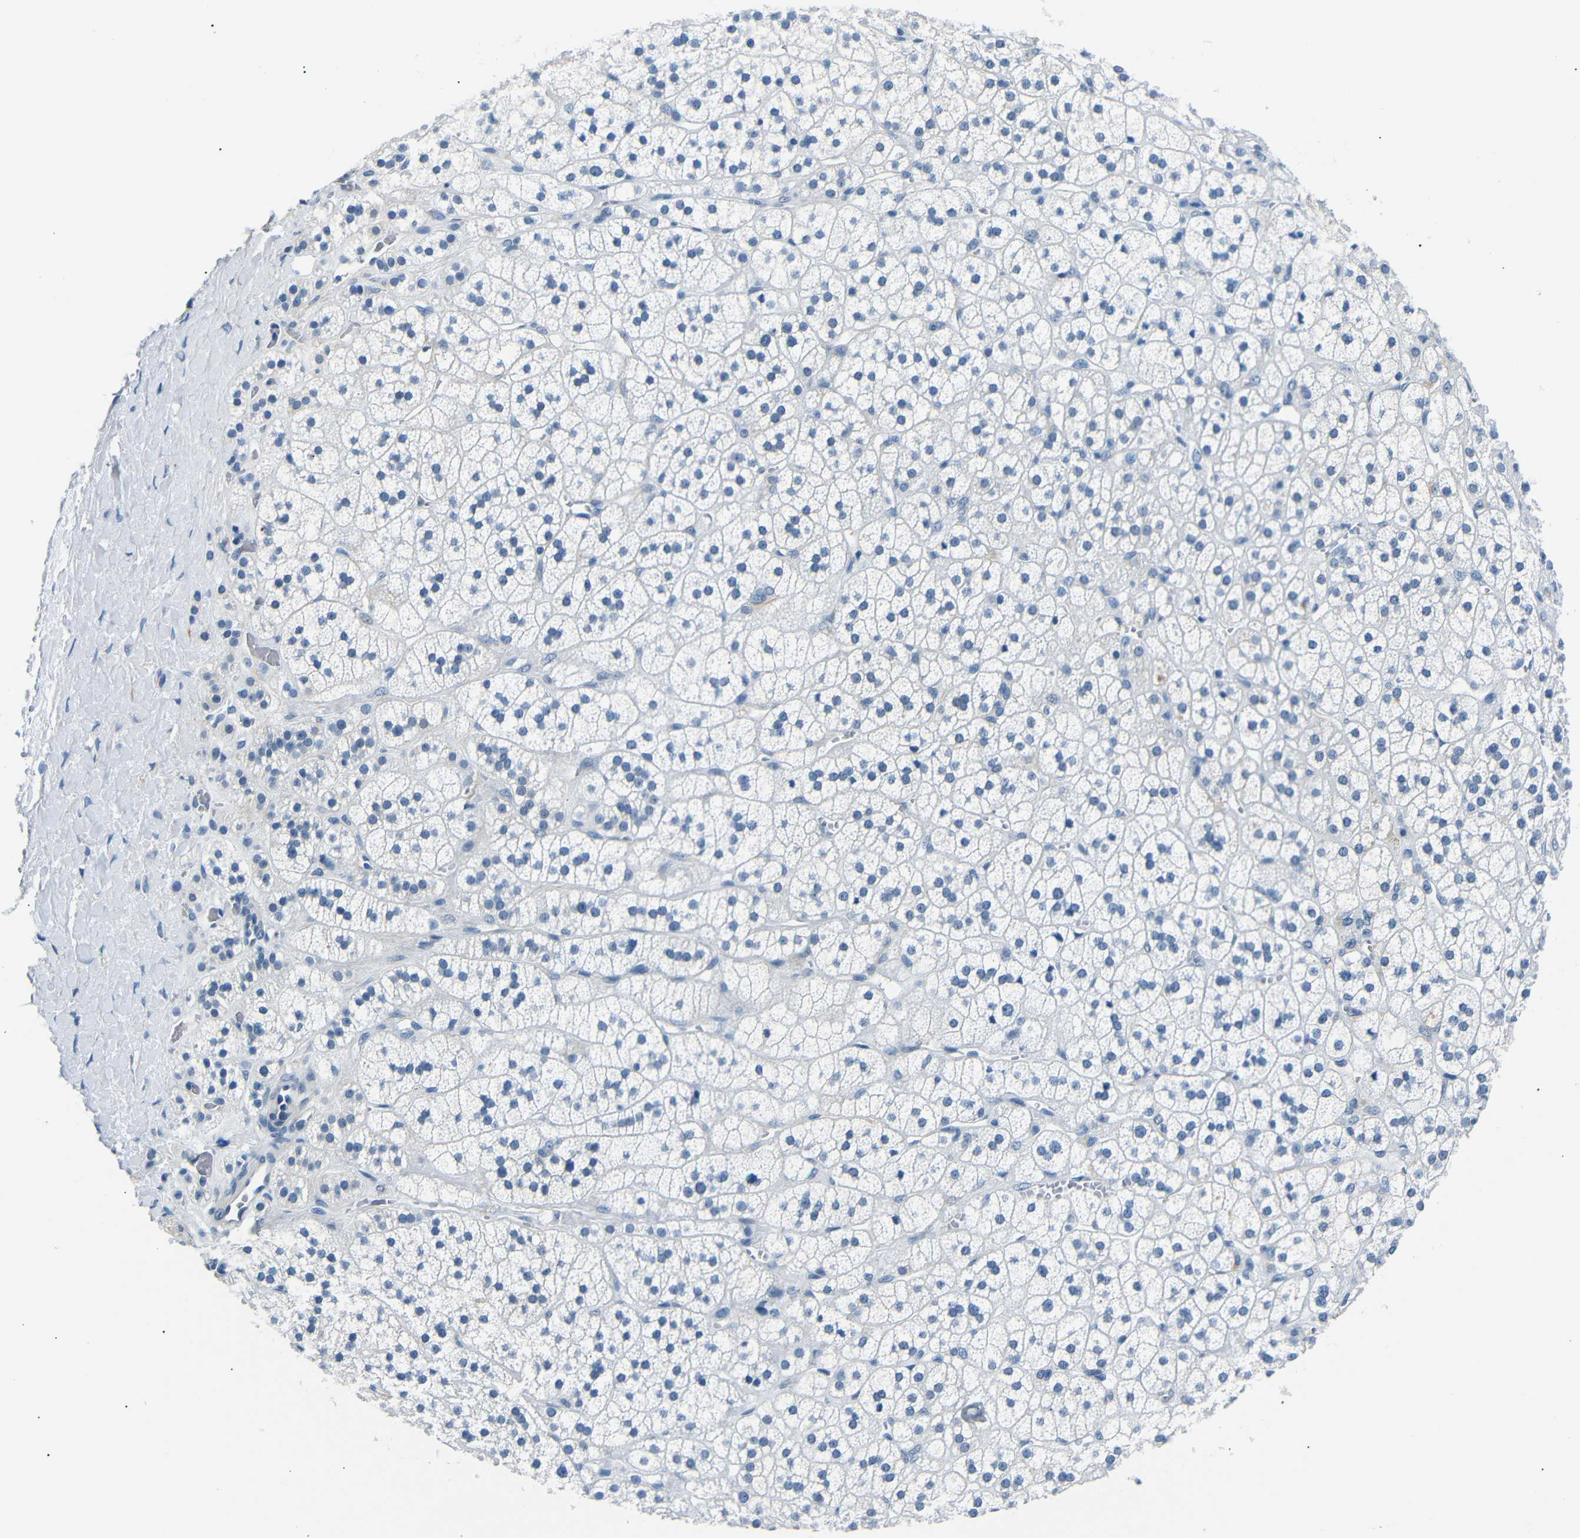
{"staining": {"intensity": "negative", "quantity": "none", "location": "none"}, "tissue": "adrenal gland", "cell_type": "Glandular cells", "image_type": "normal", "snomed": [{"axis": "morphology", "description": "Normal tissue, NOS"}, {"axis": "topography", "description": "Adrenal gland"}], "caption": "Immunohistochemical staining of unremarkable human adrenal gland exhibits no significant positivity in glandular cells.", "gene": "TAFA1", "patient": {"sex": "male", "age": 56}}